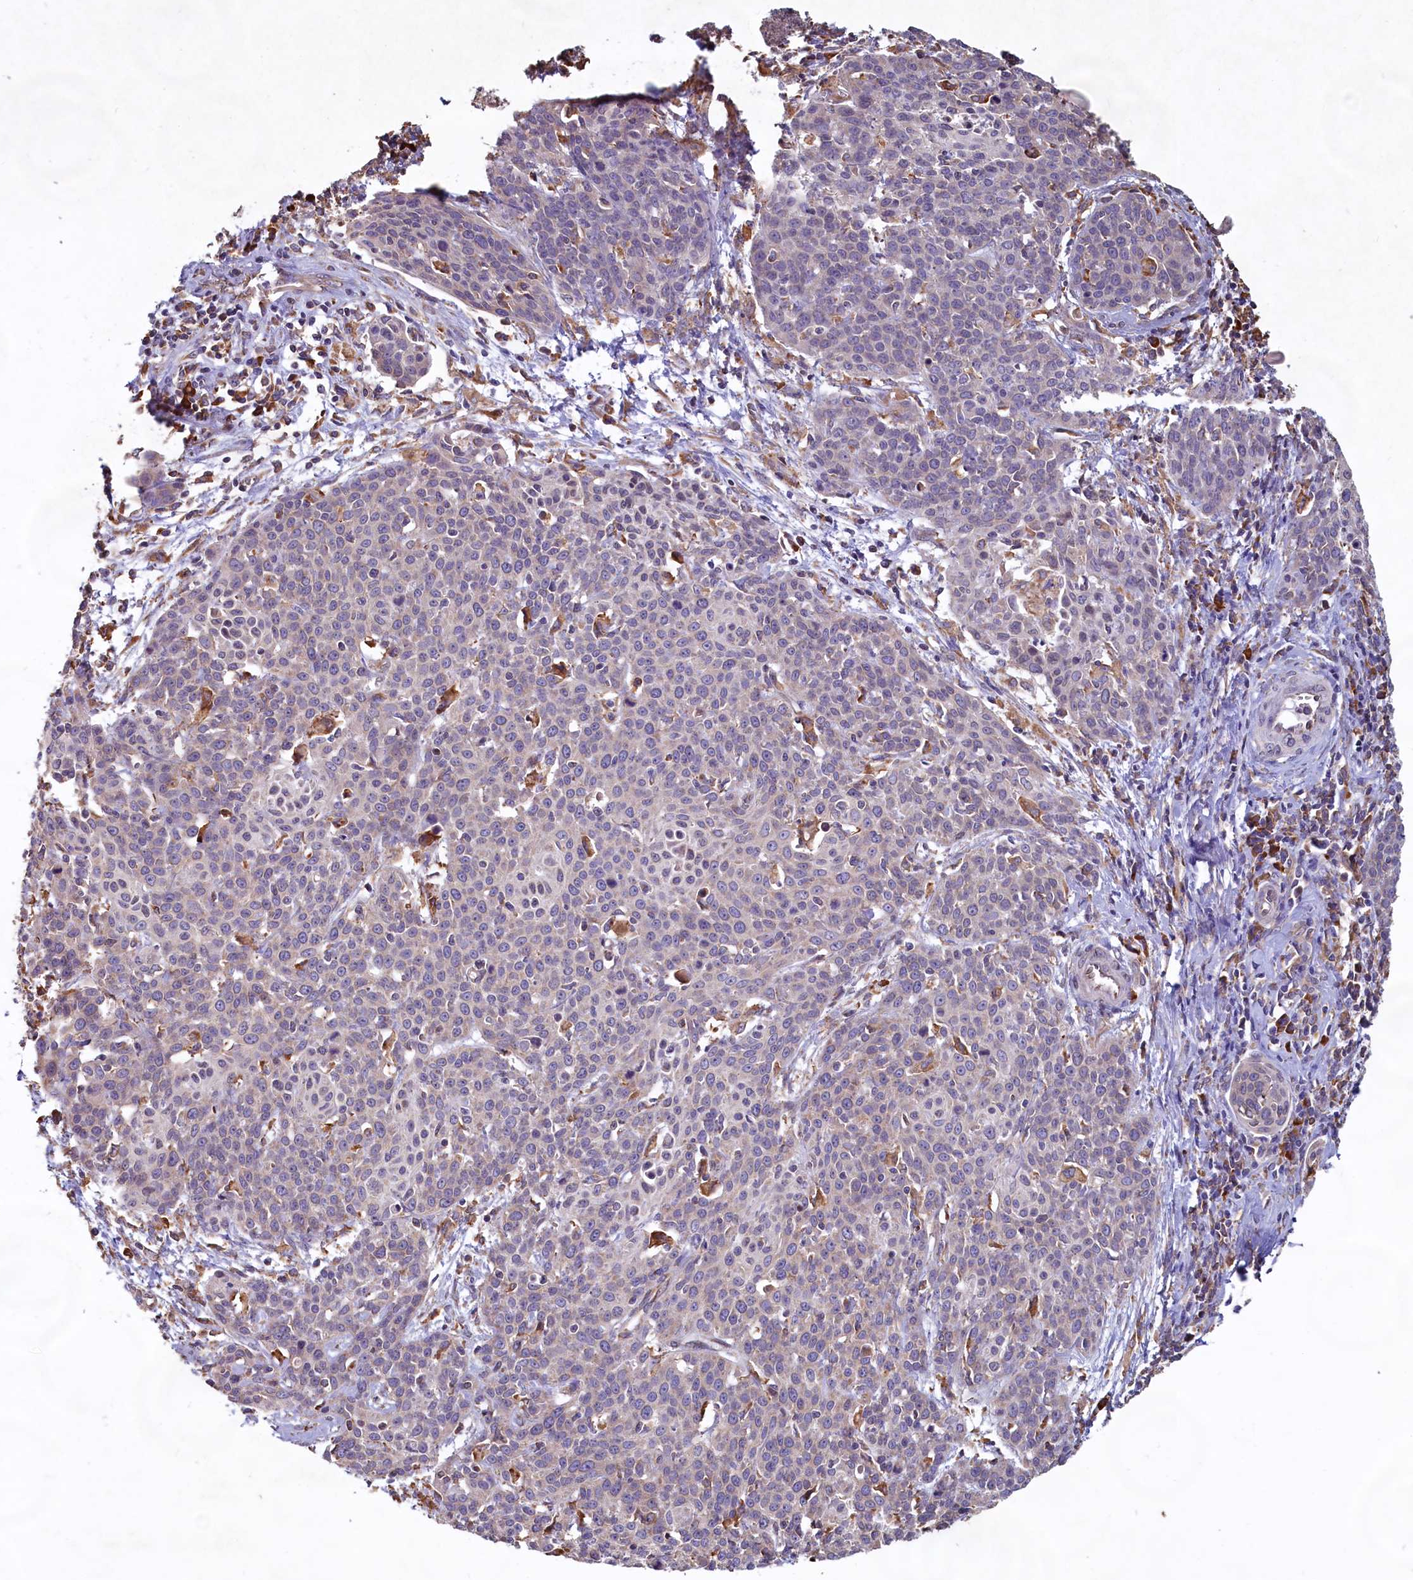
{"staining": {"intensity": "negative", "quantity": "none", "location": "none"}, "tissue": "cervical cancer", "cell_type": "Tumor cells", "image_type": "cancer", "snomed": [{"axis": "morphology", "description": "Squamous cell carcinoma, NOS"}, {"axis": "topography", "description": "Cervix"}], "caption": "High power microscopy image of an IHC photomicrograph of squamous cell carcinoma (cervical), revealing no significant positivity in tumor cells.", "gene": "TBC1D19", "patient": {"sex": "female", "age": 38}}